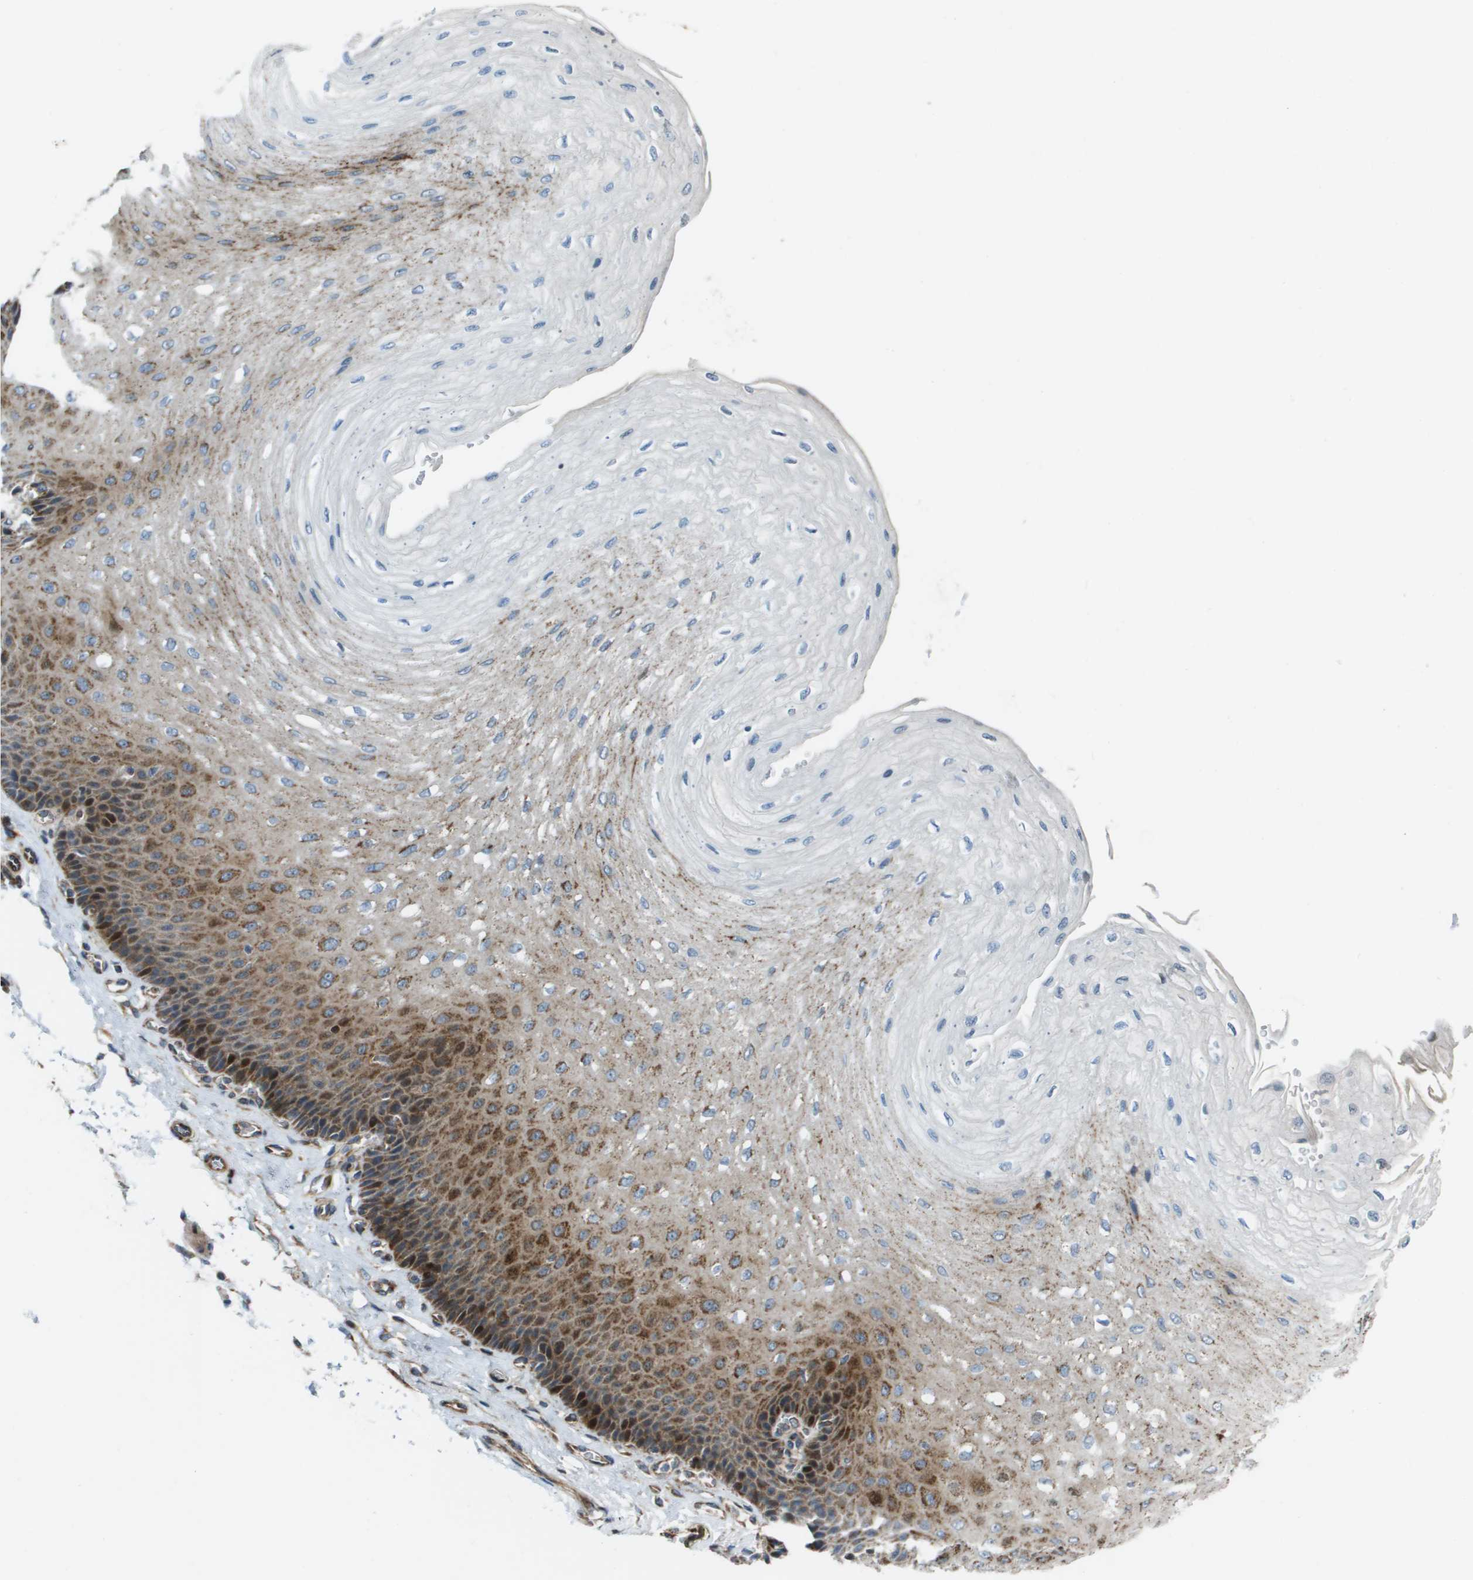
{"staining": {"intensity": "moderate", "quantity": "25%-75%", "location": "cytoplasmic/membranous"}, "tissue": "esophagus", "cell_type": "Squamous epithelial cells", "image_type": "normal", "snomed": [{"axis": "morphology", "description": "Normal tissue, NOS"}, {"axis": "topography", "description": "Esophagus"}], "caption": "DAB immunohistochemical staining of benign human esophagus shows moderate cytoplasmic/membranous protein expression in approximately 25%-75% of squamous epithelial cells. The staining was performed using DAB to visualize the protein expression in brown, while the nuclei were stained in blue with hematoxylin (Magnification: 20x).", "gene": "MGAT3", "patient": {"sex": "female", "age": 72}}